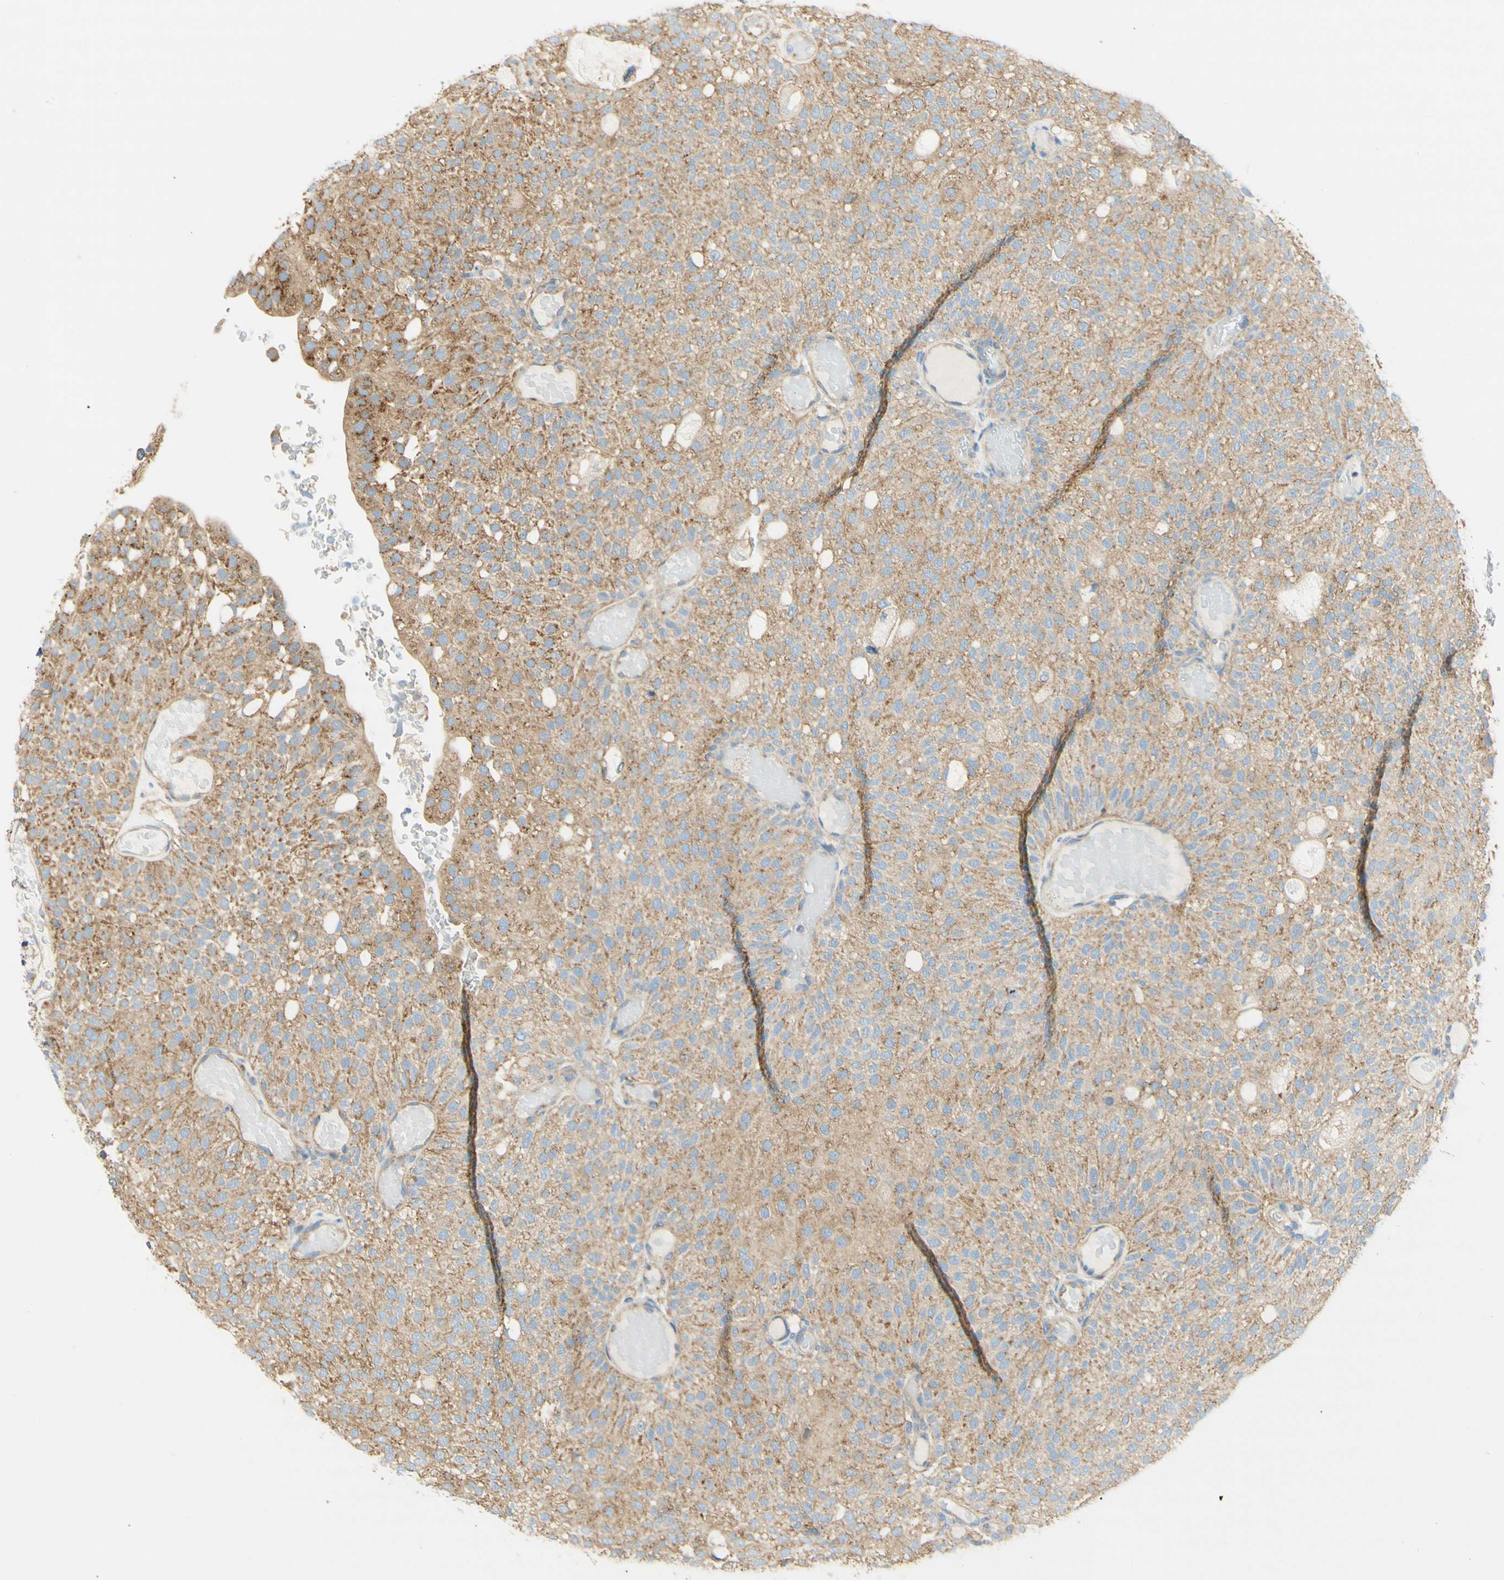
{"staining": {"intensity": "moderate", "quantity": ">75%", "location": "cytoplasmic/membranous"}, "tissue": "urothelial cancer", "cell_type": "Tumor cells", "image_type": "cancer", "snomed": [{"axis": "morphology", "description": "Urothelial carcinoma, Low grade"}, {"axis": "topography", "description": "Urinary bladder"}], "caption": "Immunohistochemistry histopathology image of urothelial carcinoma (low-grade) stained for a protein (brown), which exhibits medium levels of moderate cytoplasmic/membranous expression in about >75% of tumor cells.", "gene": "CLTC", "patient": {"sex": "male", "age": 78}}